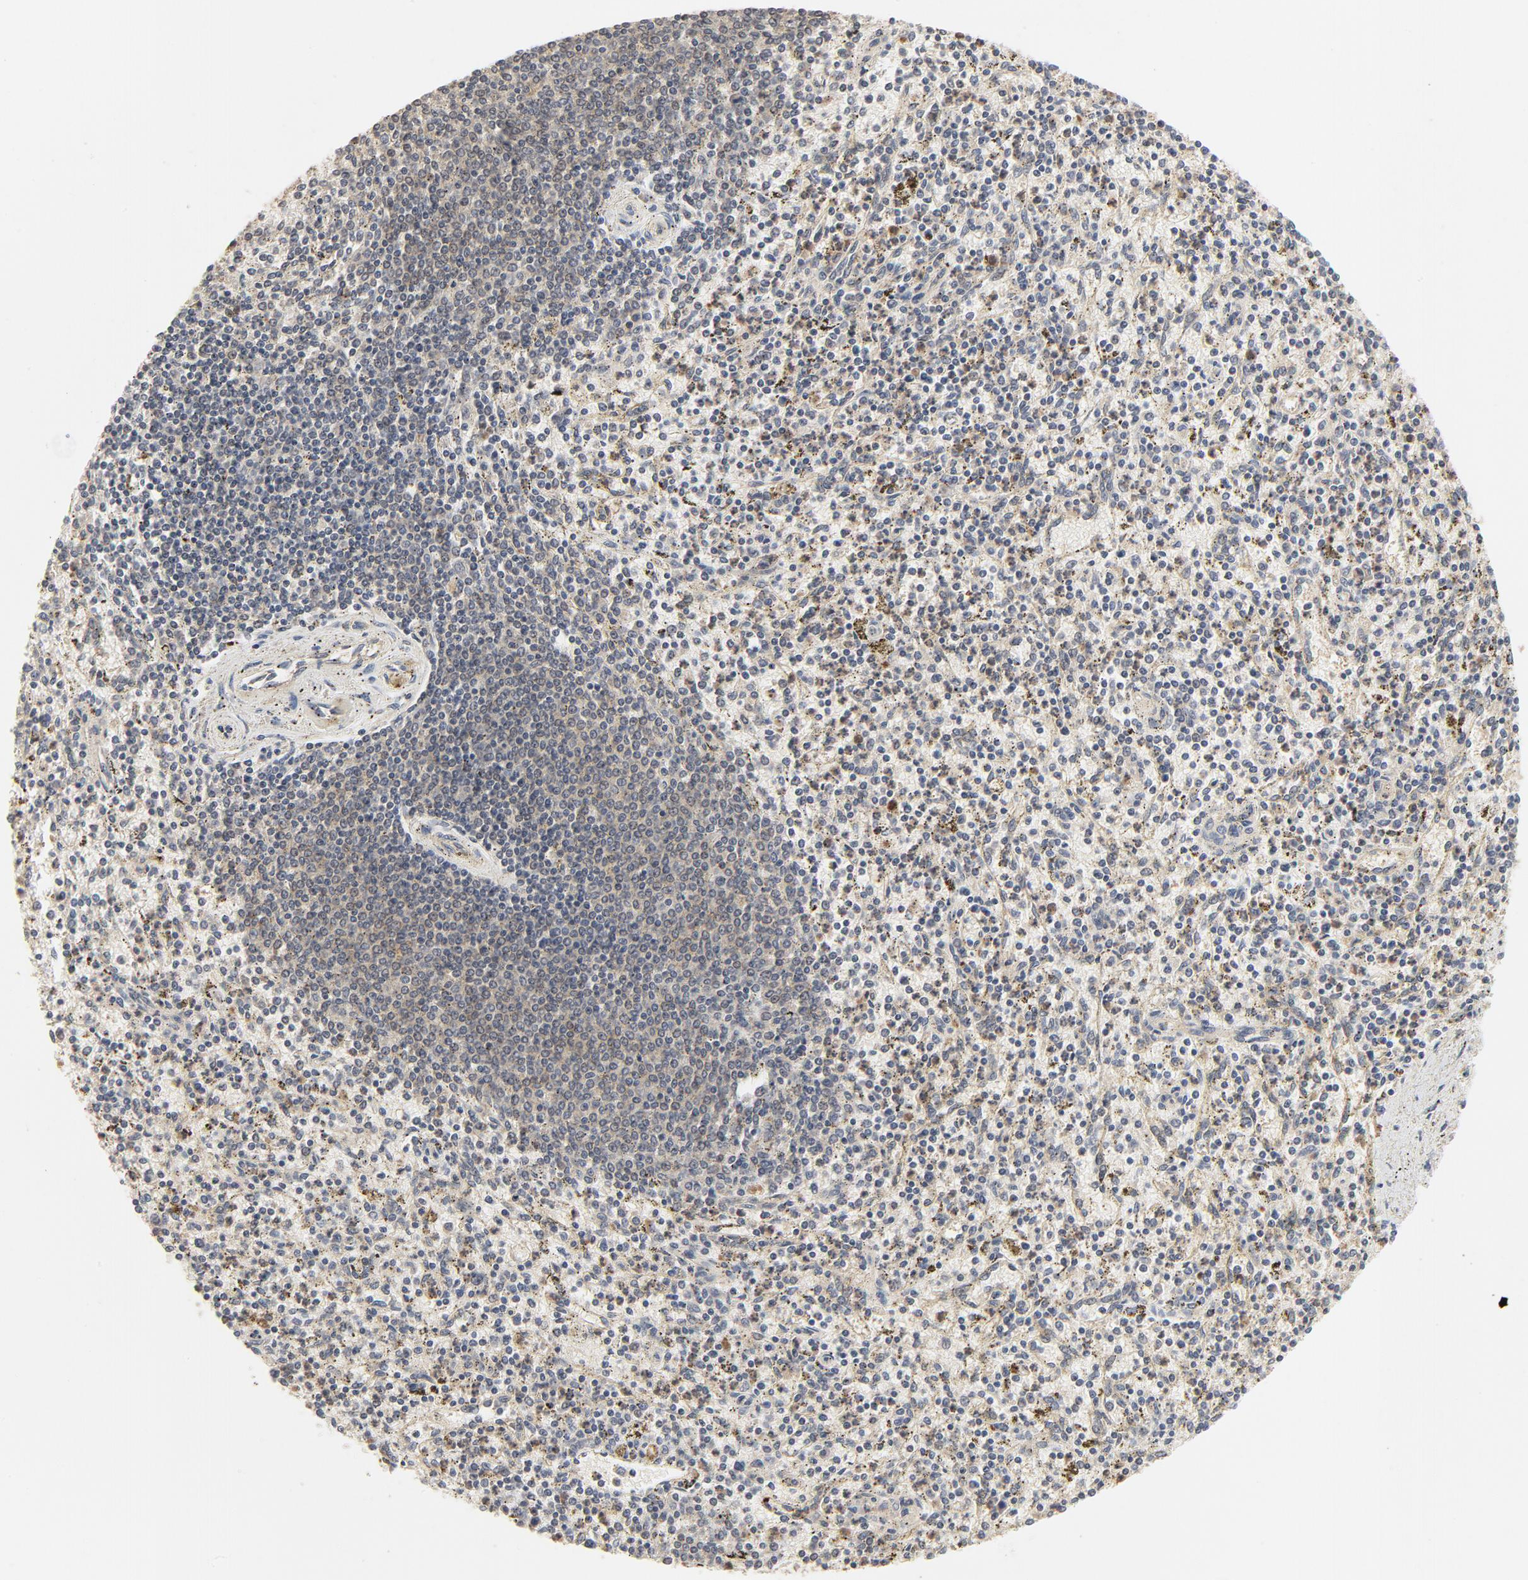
{"staining": {"intensity": "moderate", "quantity": "<25%", "location": "cytoplasmic/membranous,nuclear"}, "tissue": "spleen", "cell_type": "Cells in red pulp", "image_type": "normal", "snomed": [{"axis": "morphology", "description": "Normal tissue, NOS"}, {"axis": "topography", "description": "Spleen"}], "caption": "Protein analysis of unremarkable spleen reveals moderate cytoplasmic/membranous,nuclear staining in about <25% of cells in red pulp. (IHC, brightfield microscopy, high magnification).", "gene": "NEDD8", "patient": {"sex": "male", "age": 72}}